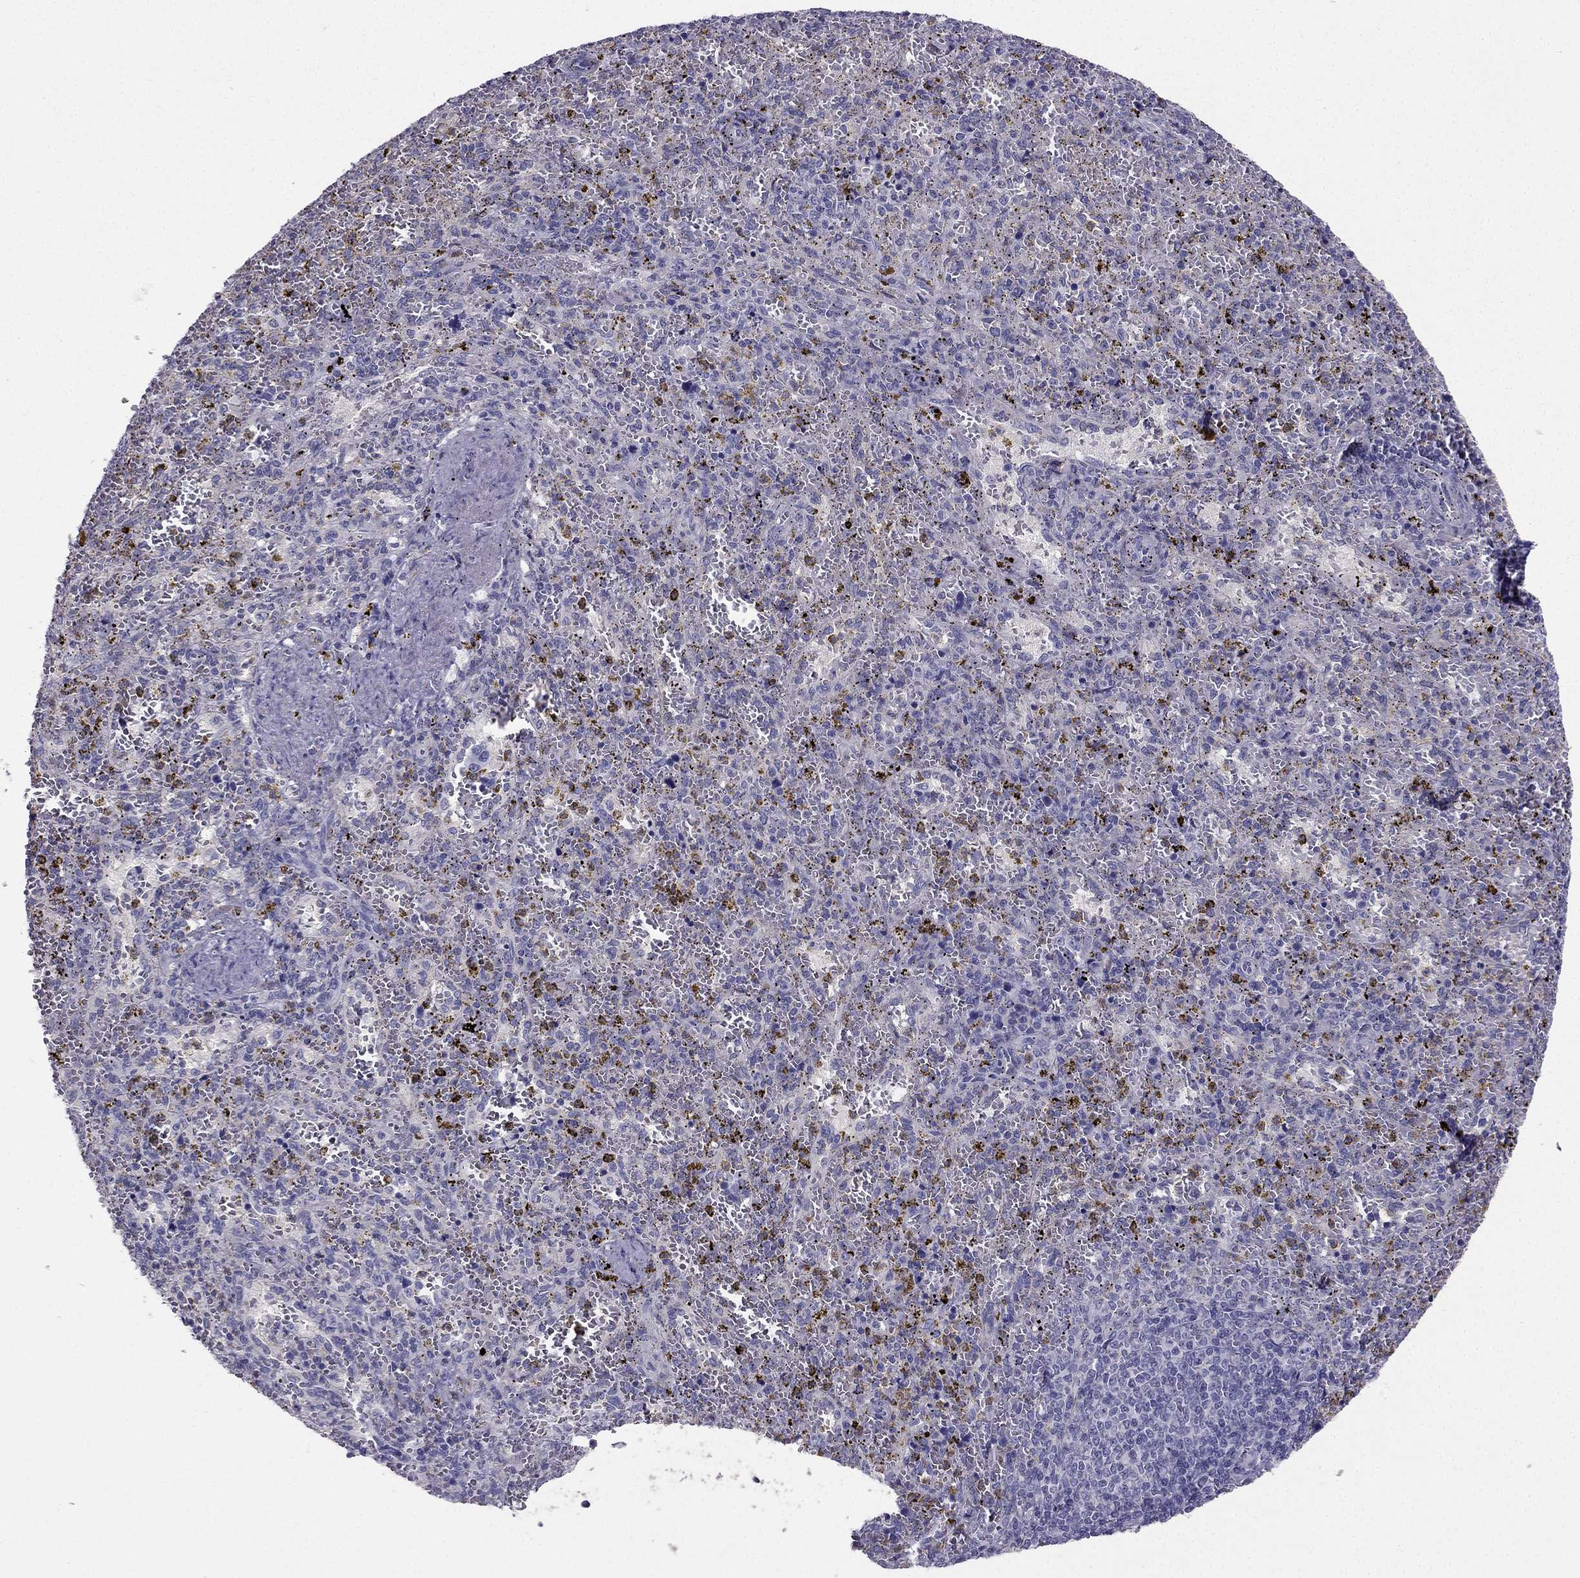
{"staining": {"intensity": "negative", "quantity": "none", "location": "none"}, "tissue": "spleen", "cell_type": "Cells in red pulp", "image_type": "normal", "snomed": [{"axis": "morphology", "description": "Normal tissue, NOS"}, {"axis": "topography", "description": "Spleen"}], "caption": "An IHC micrograph of normal spleen is shown. There is no staining in cells in red pulp of spleen.", "gene": "LMTK3", "patient": {"sex": "female", "age": 50}}